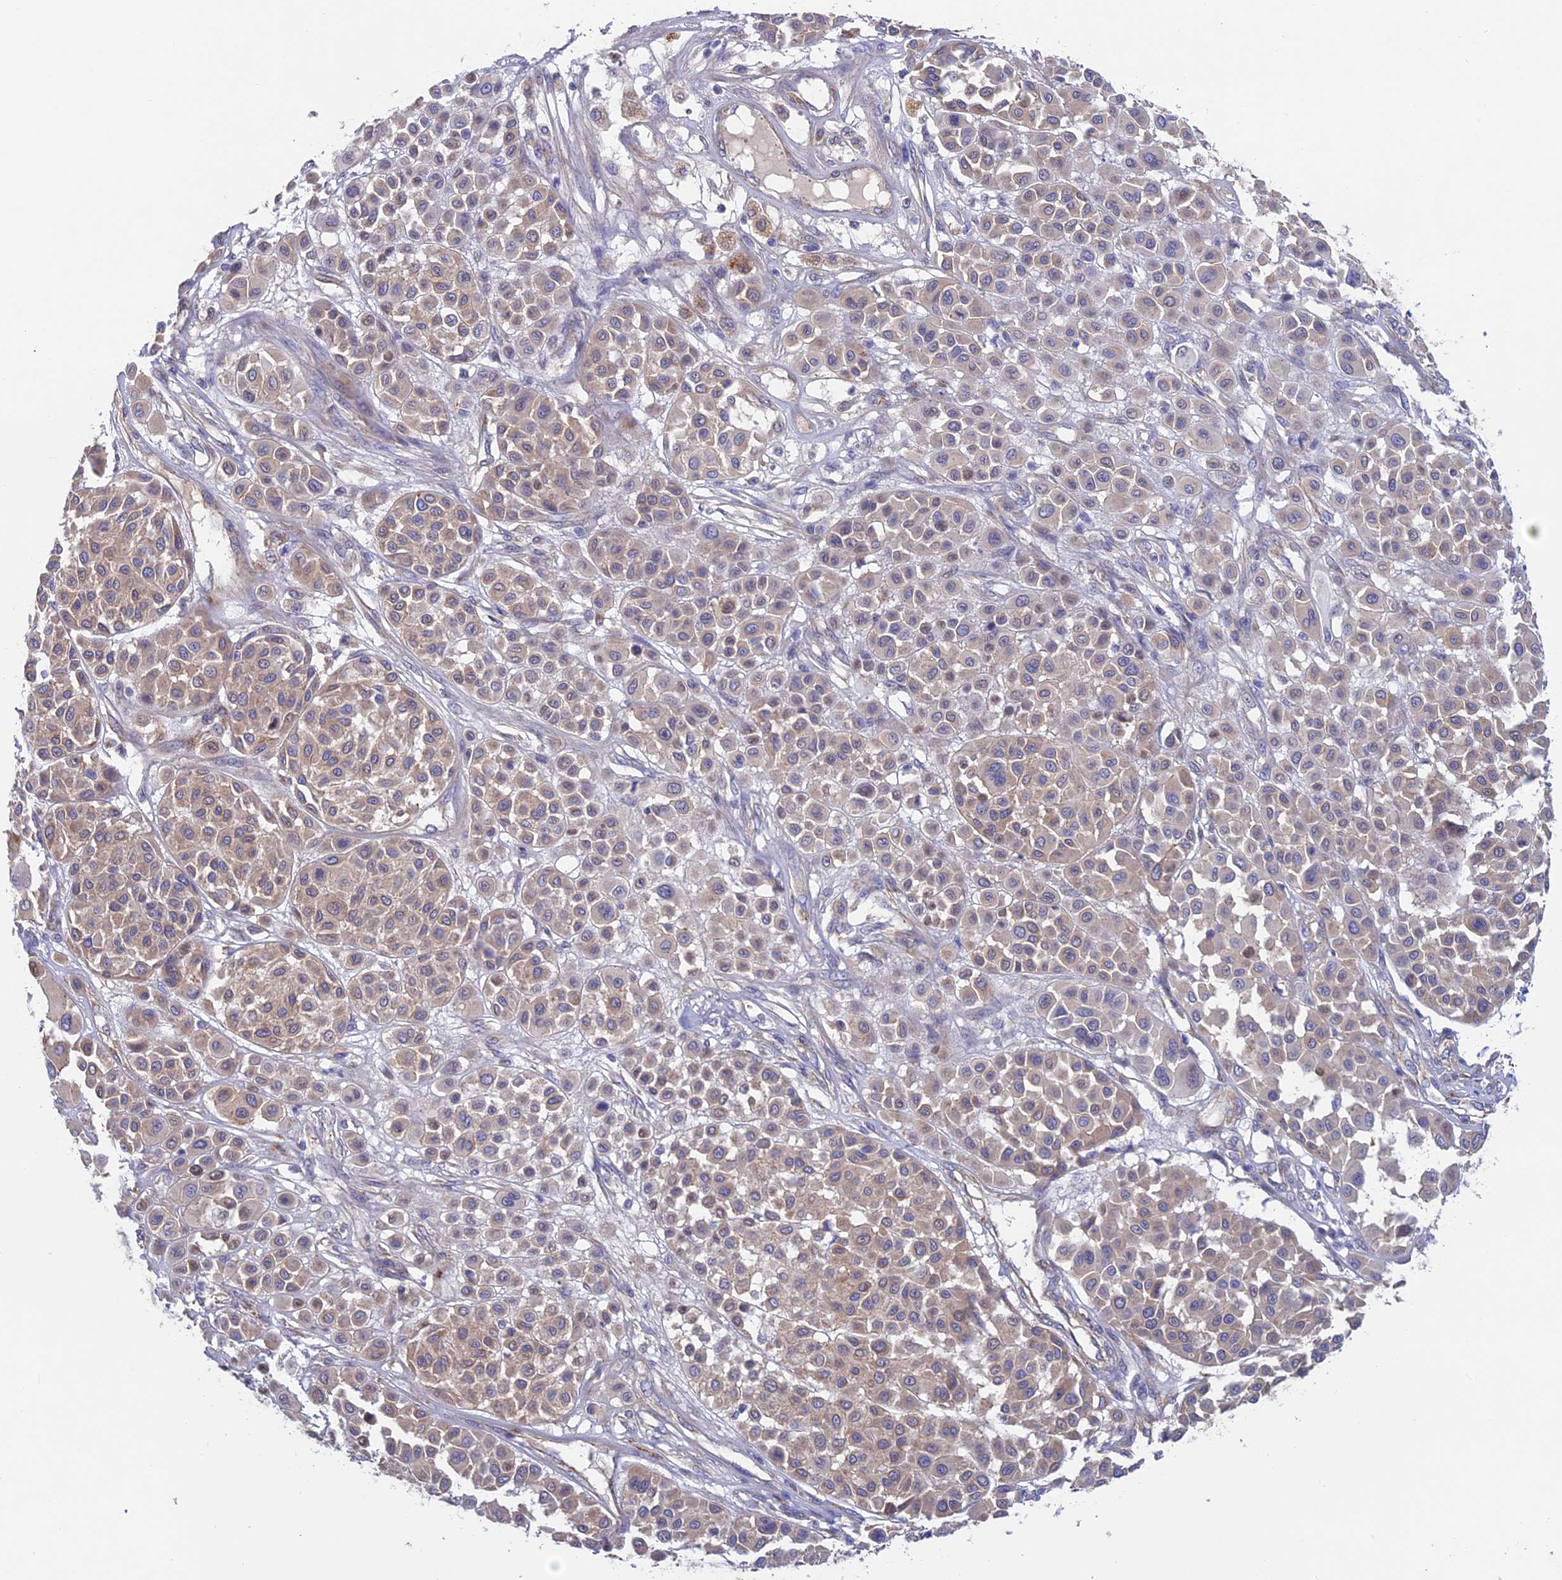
{"staining": {"intensity": "weak", "quantity": "25%-75%", "location": "cytoplasmic/membranous"}, "tissue": "melanoma", "cell_type": "Tumor cells", "image_type": "cancer", "snomed": [{"axis": "morphology", "description": "Malignant melanoma, Metastatic site"}, {"axis": "topography", "description": "Soft tissue"}], "caption": "This photomicrograph demonstrates immunohistochemistry (IHC) staining of malignant melanoma (metastatic site), with low weak cytoplasmic/membranous expression in about 25%-75% of tumor cells.", "gene": "ETFDH", "patient": {"sex": "male", "age": 41}}